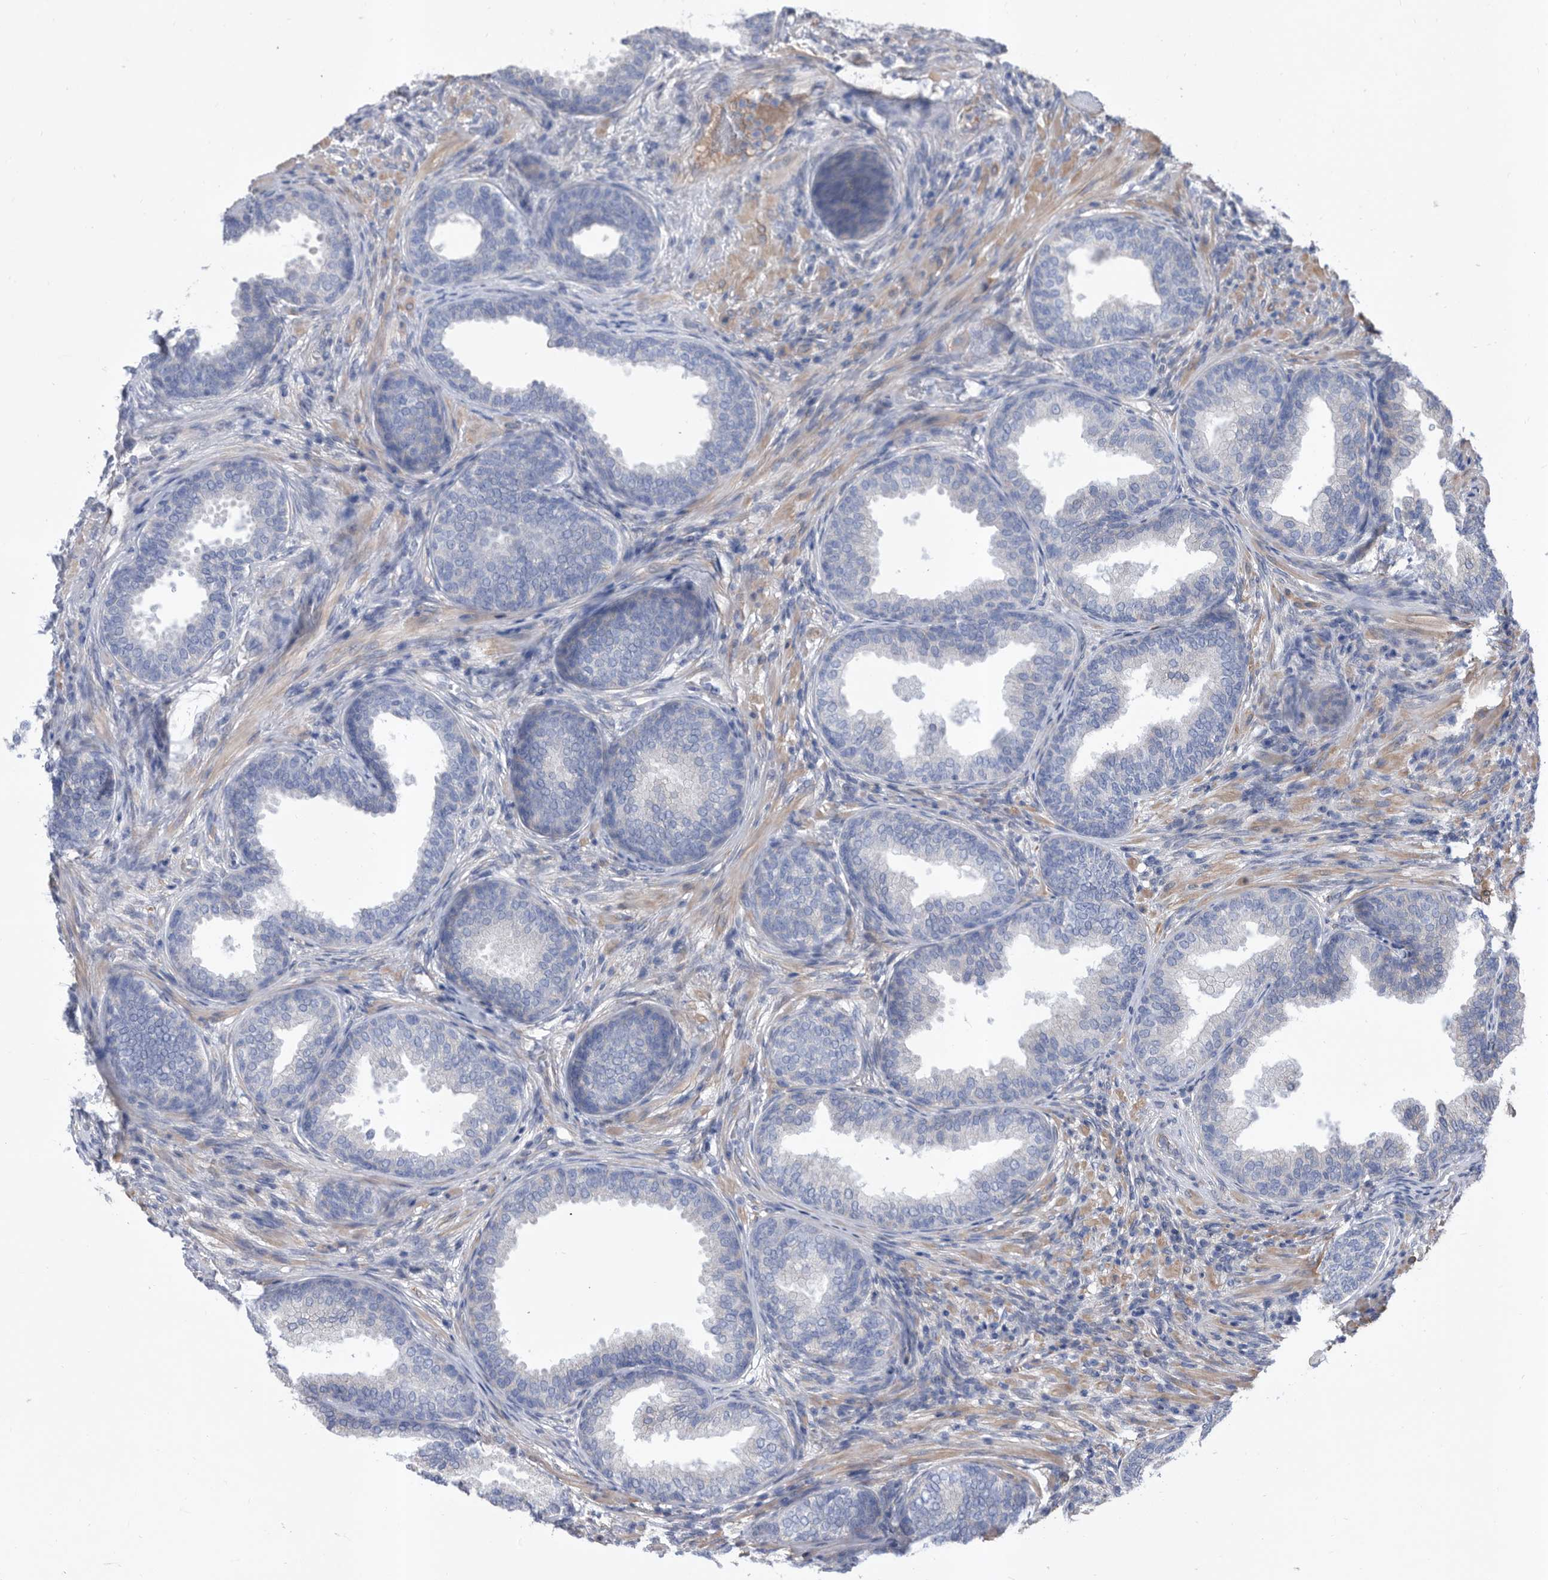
{"staining": {"intensity": "negative", "quantity": "none", "location": "none"}, "tissue": "prostate", "cell_type": "Glandular cells", "image_type": "normal", "snomed": [{"axis": "morphology", "description": "Normal tissue, NOS"}, {"axis": "topography", "description": "Prostate"}], "caption": "Immunohistochemistry of normal human prostate exhibits no positivity in glandular cells.", "gene": "ATP13A3", "patient": {"sex": "male", "age": 76}}